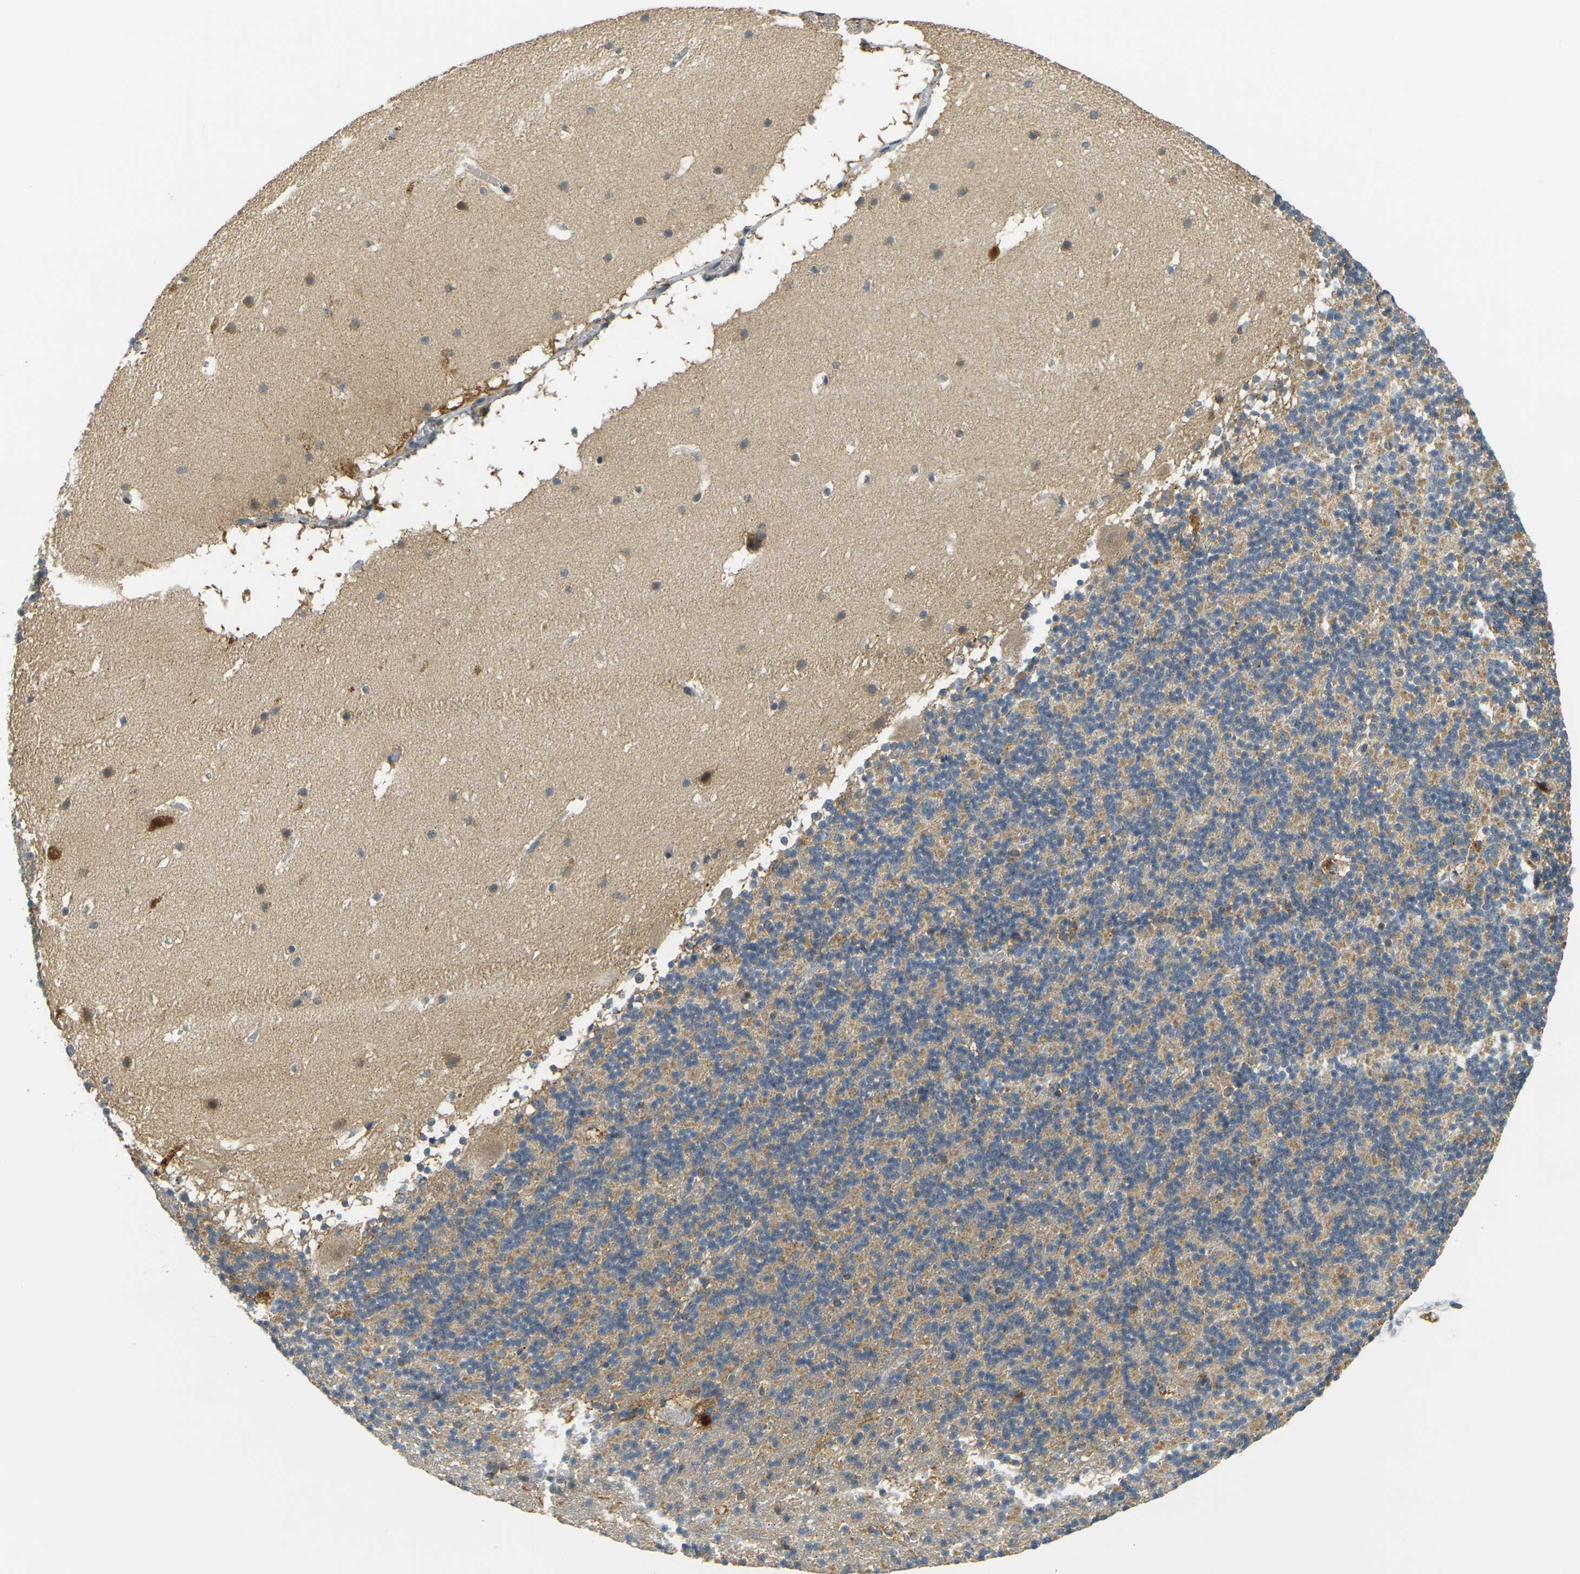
{"staining": {"intensity": "weak", "quantity": "25%-75%", "location": "cytoplasmic/membranous"}, "tissue": "cerebellum", "cell_type": "Cells in granular layer", "image_type": "normal", "snomed": [{"axis": "morphology", "description": "Normal tissue, NOS"}, {"axis": "topography", "description": "Cerebellum"}], "caption": "Cells in granular layer reveal low levels of weak cytoplasmic/membranous positivity in about 25%-75% of cells in benign human cerebellum.", "gene": "KLHL8", "patient": {"sex": "male", "age": 45}}